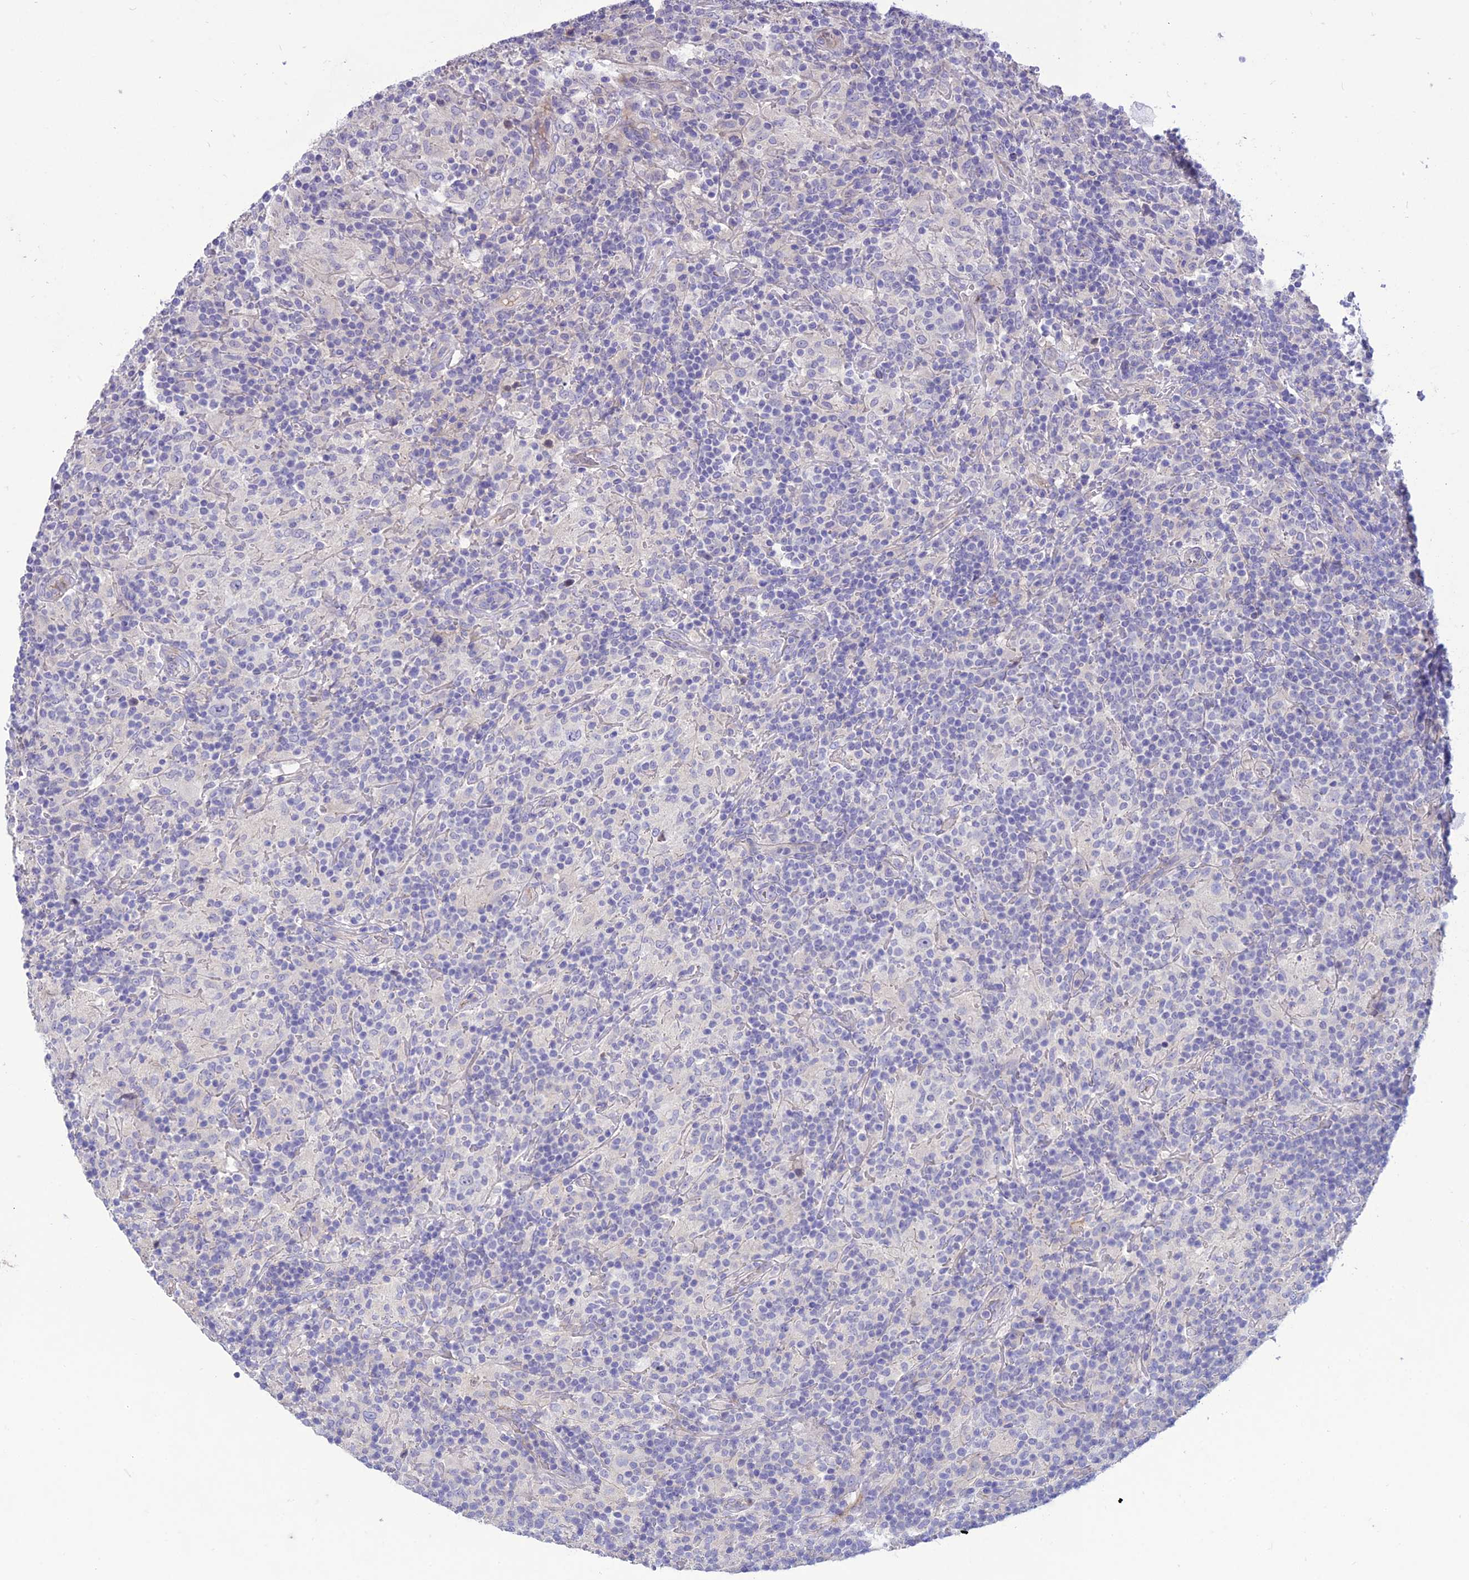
{"staining": {"intensity": "negative", "quantity": "none", "location": "none"}, "tissue": "lymphoma", "cell_type": "Tumor cells", "image_type": "cancer", "snomed": [{"axis": "morphology", "description": "Hodgkin's disease, NOS"}, {"axis": "topography", "description": "Lymph node"}], "caption": "DAB immunohistochemical staining of human lymphoma demonstrates no significant staining in tumor cells.", "gene": "TEKT3", "patient": {"sex": "male", "age": 70}}